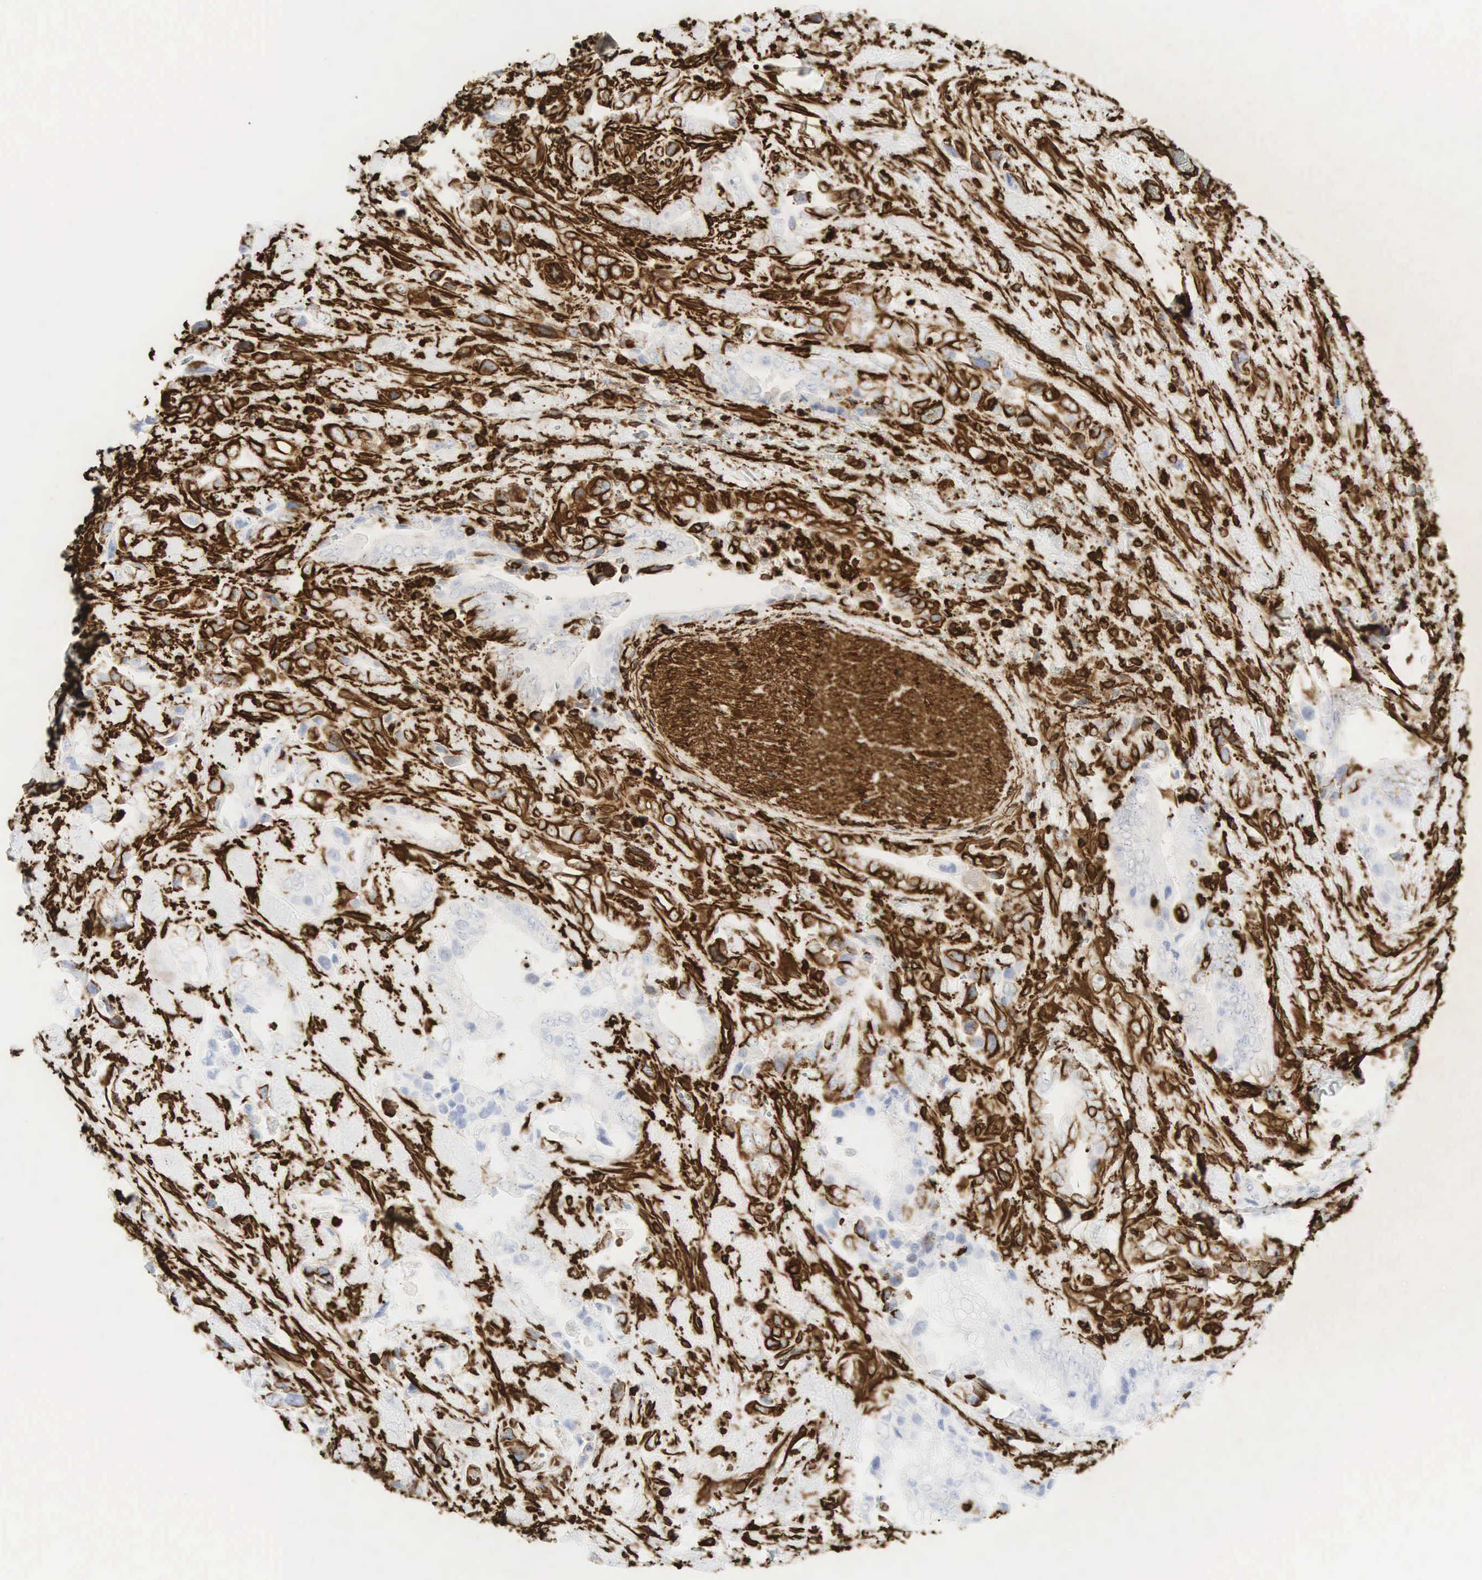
{"staining": {"intensity": "strong", "quantity": "<25%", "location": "cytoplasmic/membranous"}, "tissue": "pancreatic cancer", "cell_type": "Tumor cells", "image_type": "cancer", "snomed": [{"axis": "morphology", "description": "Adenocarcinoma, NOS"}, {"axis": "topography", "description": "Pancreas"}], "caption": "Brown immunohistochemical staining in human pancreatic cancer exhibits strong cytoplasmic/membranous staining in approximately <25% of tumor cells. Nuclei are stained in blue.", "gene": "VIM", "patient": {"sex": "male", "age": 69}}